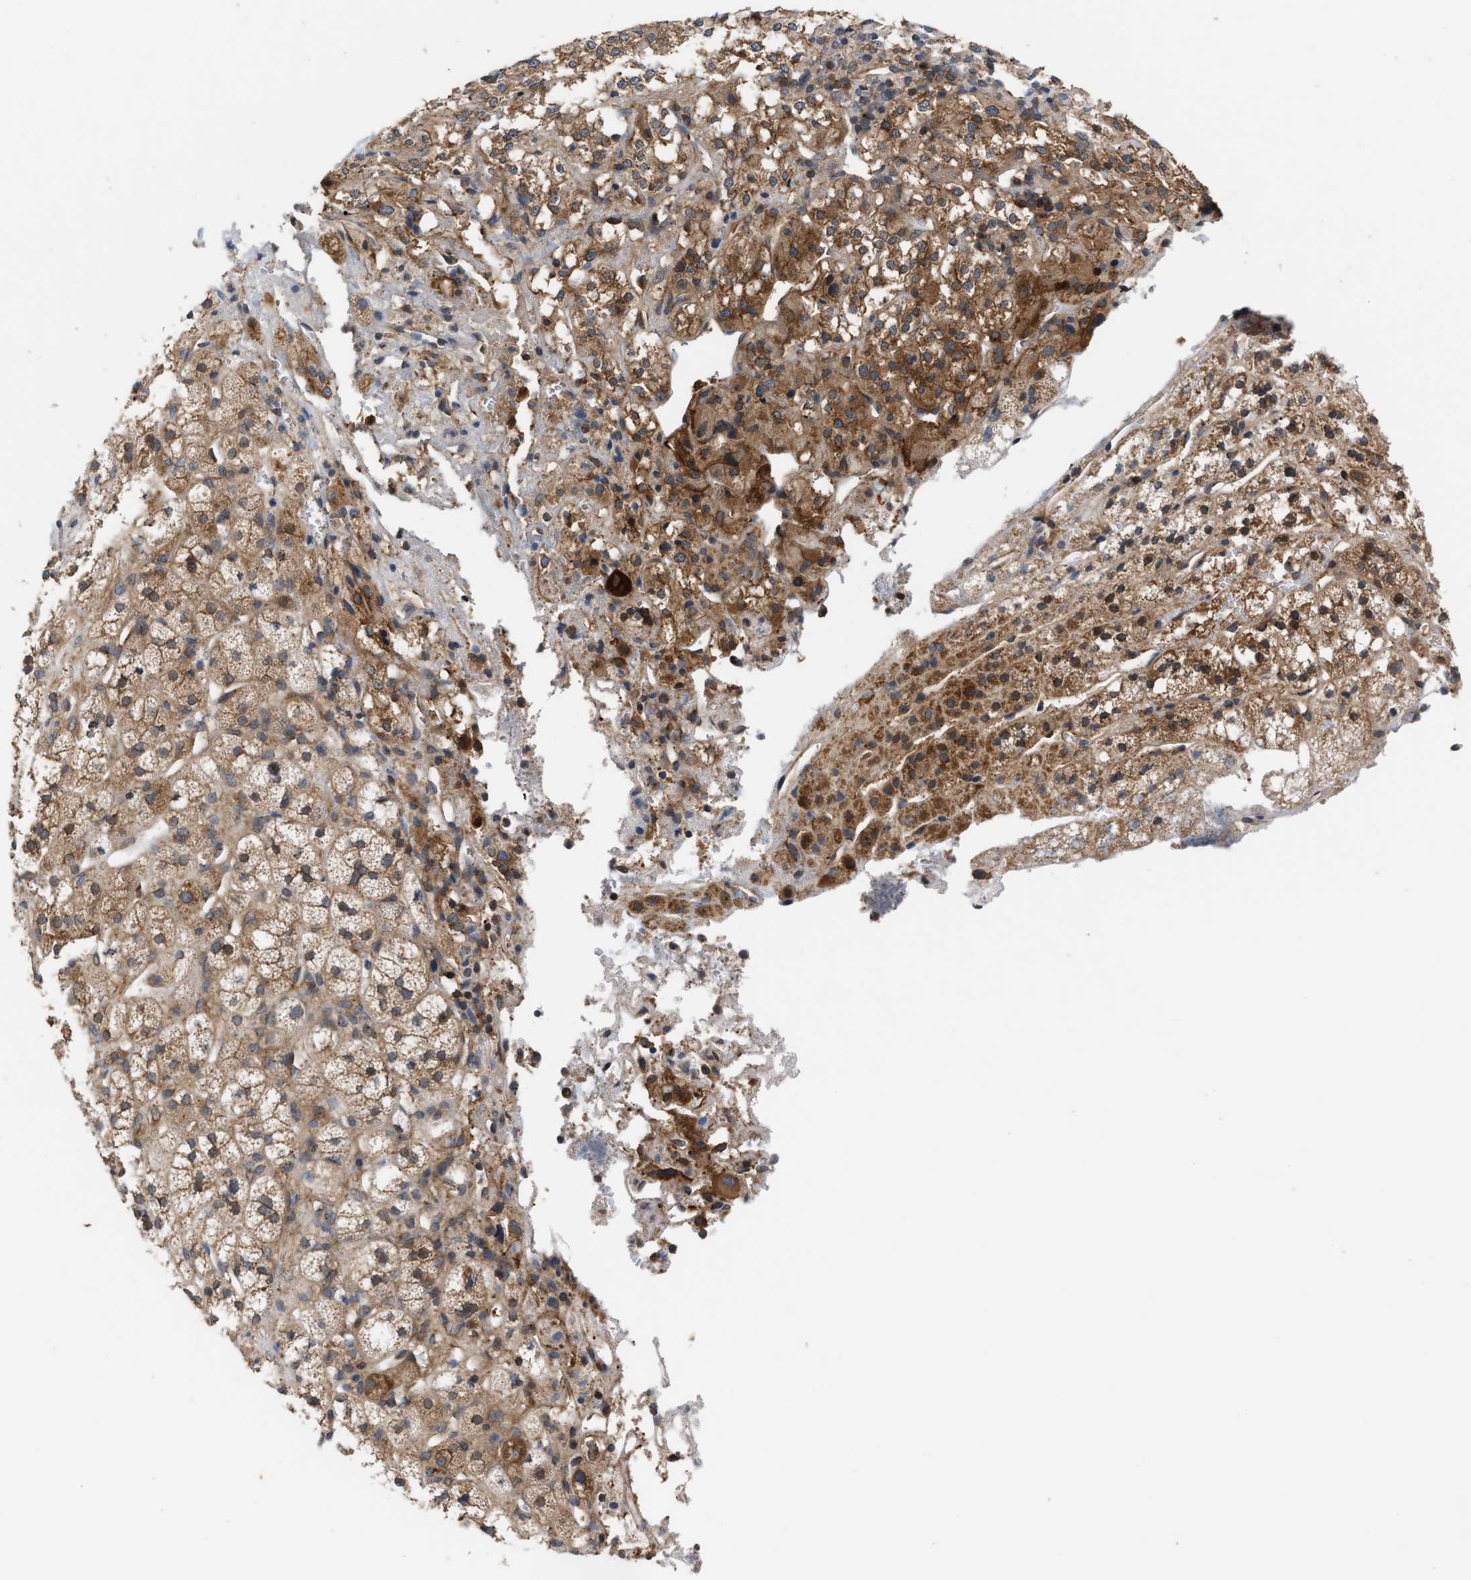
{"staining": {"intensity": "strong", "quantity": ">75%", "location": "cytoplasmic/membranous"}, "tissue": "adrenal gland", "cell_type": "Glandular cells", "image_type": "normal", "snomed": [{"axis": "morphology", "description": "Normal tissue, NOS"}, {"axis": "topography", "description": "Adrenal gland"}], "caption": "Immunohistochemical staining of benign human adrenal gland shows high levels of strong cytoplasmic/membranous expression in about >75% of glandular cells.", "gene": "LAPTM4B", "patient": {"sex": "male", "age": 56}}